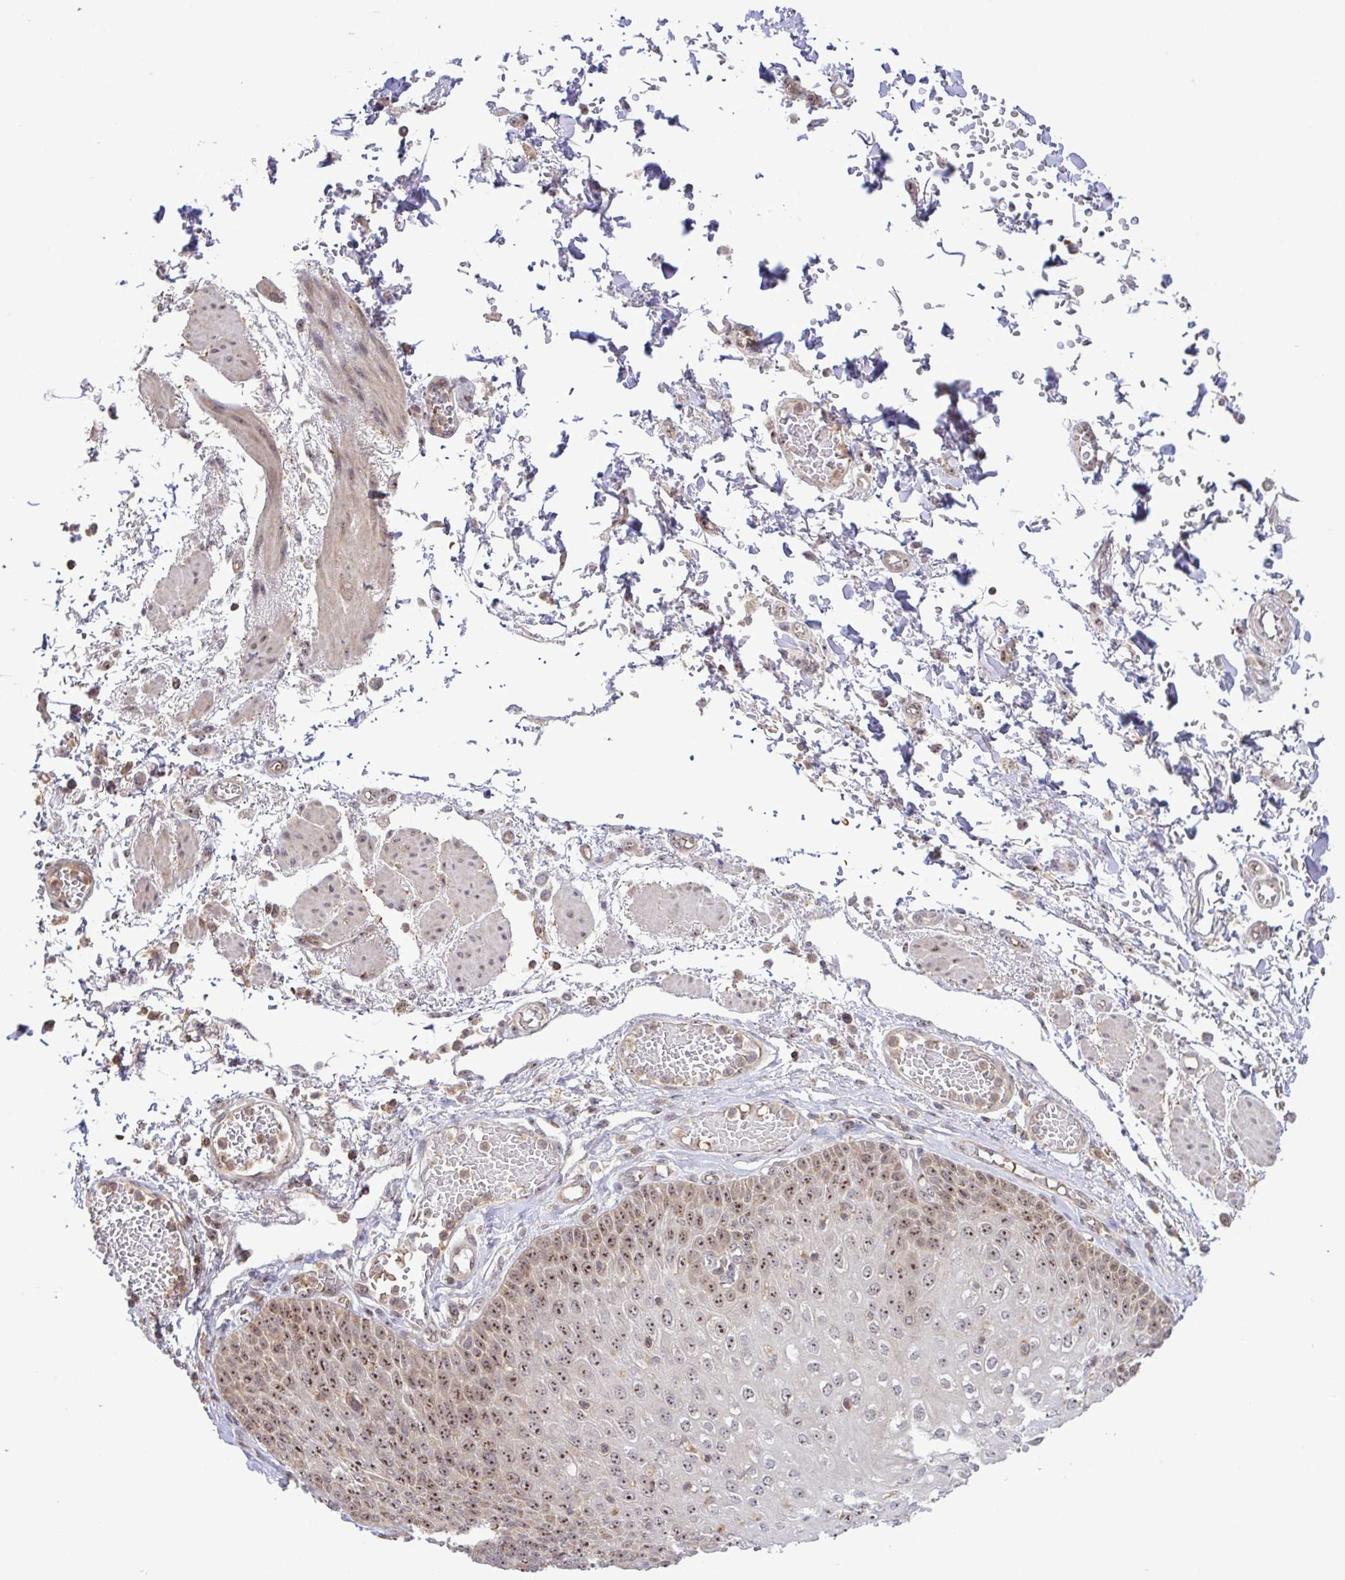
{"staining": {"intensity": "moderate", "quantity": ">75%", "location": "nuclear"}, "tissue": "esophagus", "cell_type": "Squamous epithelial cells", "image_type": "normal", "snomed": [{"axis": "morphology", "description": "Normal tissue, NOS"}, {"axis": "morphology", "description": "Adenocarcinoma, NOS"}, {"axis": "topography", "description": "Esophagus"}], "caption": "Immunohistochemistry (IHC) micrograph of benign esophagus: esophagus stained using immunohistochemistry (IHC) demonstrates medium levels of moderate protein expression localized specifically in the nuclear of squamous epithelial cells, appearing as a nuclear brown color.", "gene": "RSL24D1", "patient": {"sex": "male", "age": 81}}